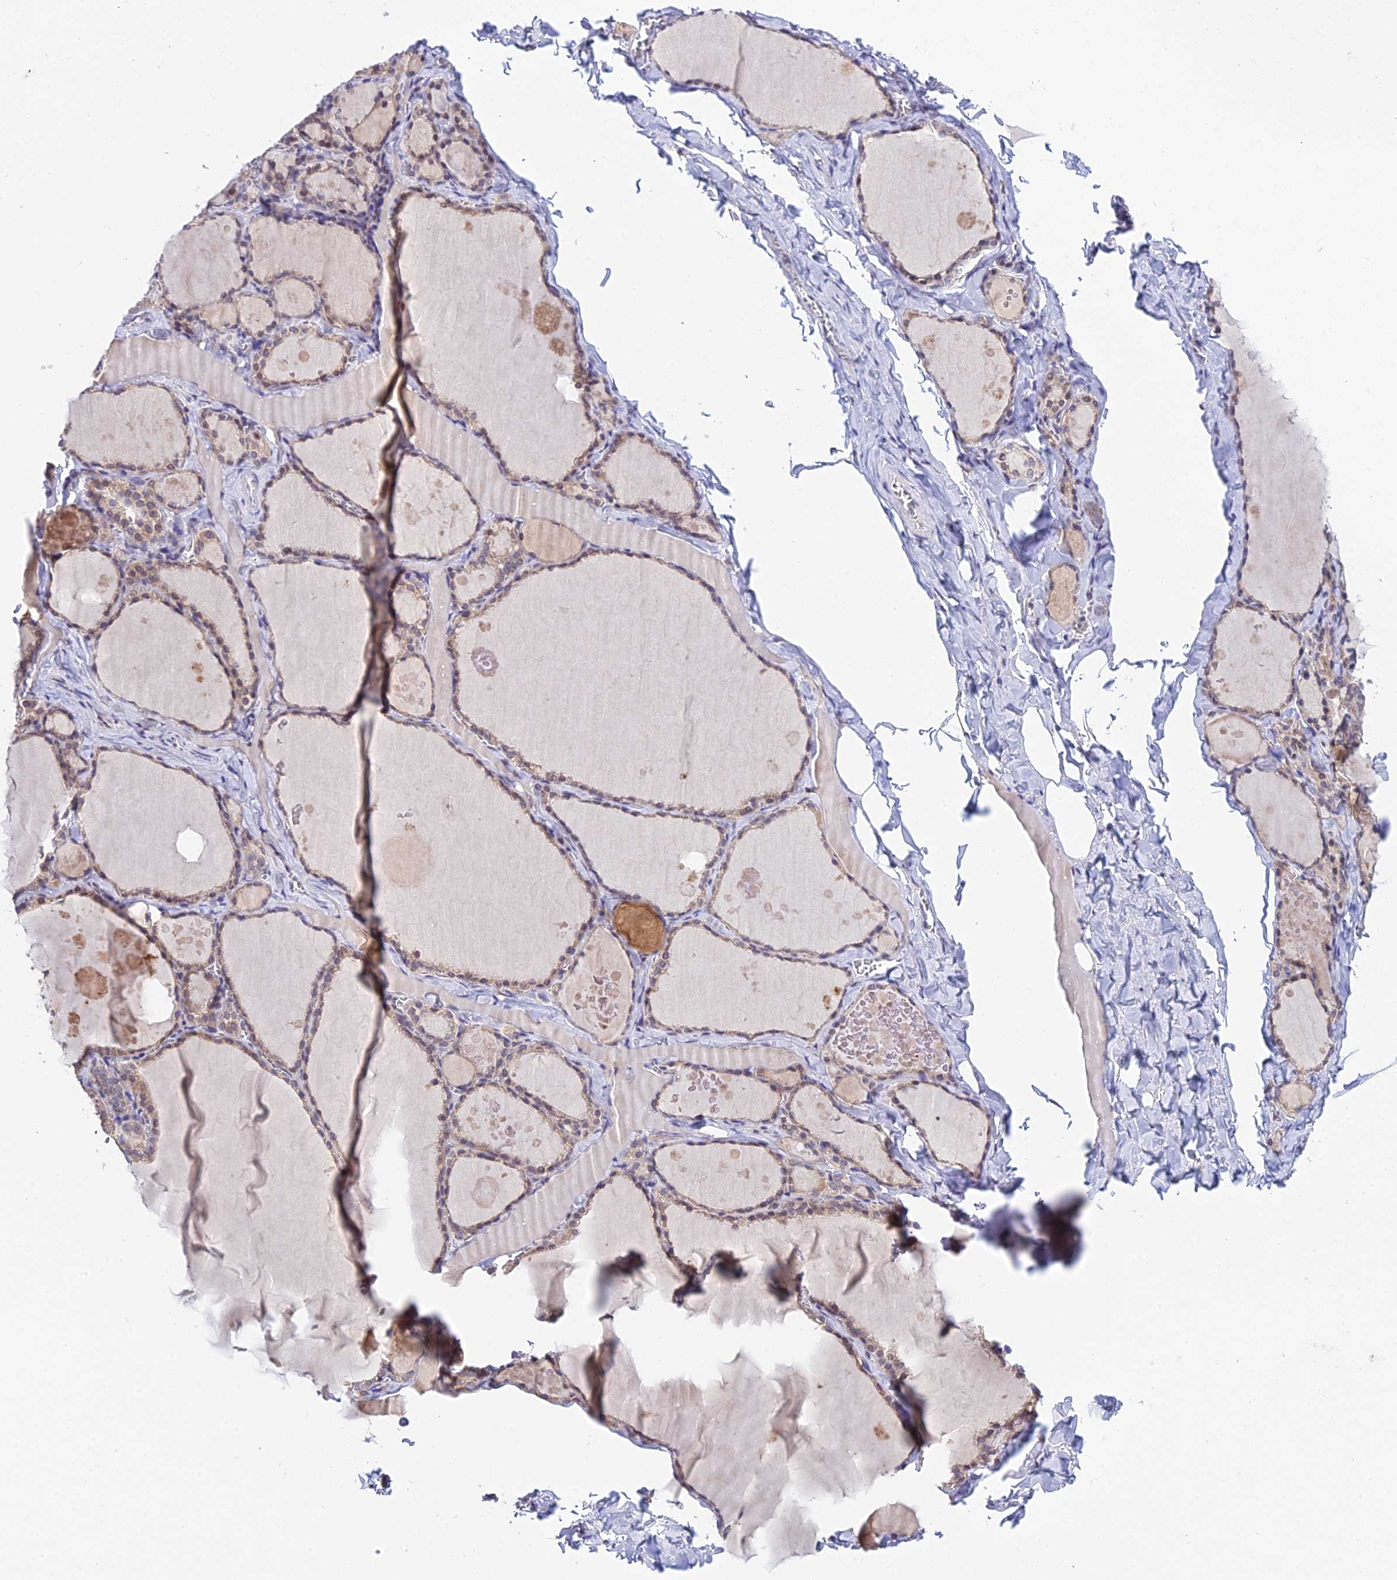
{"staining": {"intensity": "weak", "quantity": "25%-75%", "location": "cytoplasmic/membranous"}, "tissue": "thyroid gland", "cell_type": "Glandular cells", "image_type": "normal", "snomed": [{"axis": "morphology", "description": "Normal tissue, NOS"}, {"axis": "topography", "description": "Thyroid gland"}], "caption": "Immunohistochemical staining of benign human thyroid gland displays weak cytoplasmic/membranous protein positivity in approximately 25%-75% of glandular cells.", "gene": "TEKT1", "patient": {"sex": "male", "age": 56}}